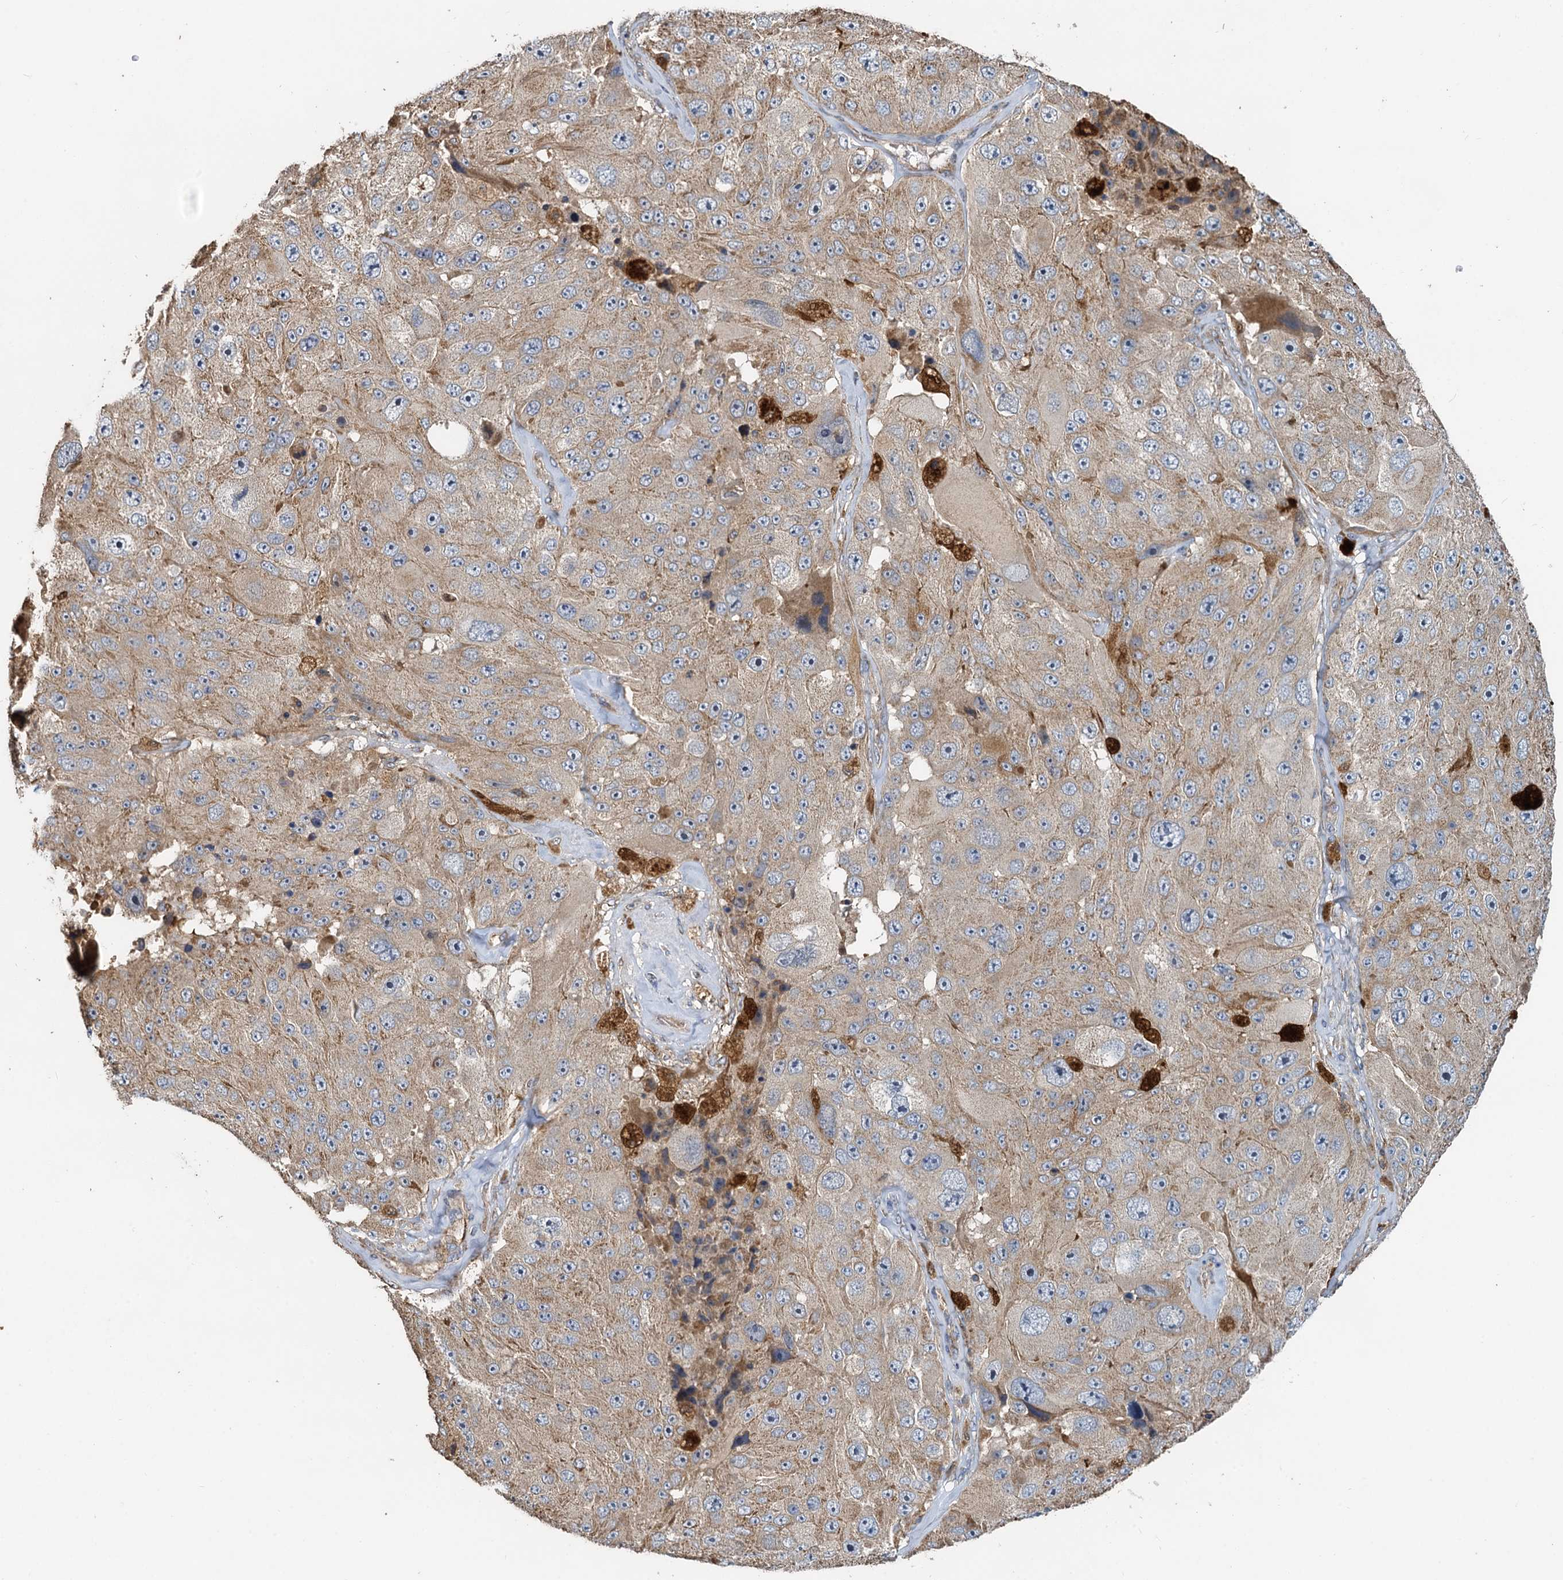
{"staining": {"intensity": "moderate", "quantity": ">75%", "location": "cytoplasmic/membranous"}, "tissue": "melanoma", "cell_type": "Tumor cells", "image_type": "cancer", "snomed": [{"axis": "morphology", "description": "Malignant melanoma, Metastatic site"}, {"axis": "topography", "description": "Lymph node"}], "caption": "A medium amount of moderate cytoplasmic/membranous staining is identified in approximately >75% of tumor cells in melanoma tissue. (DAB = brown stain, brightfield microscopy at high magnification).", "gene": "SDS", "patient": {"sex": "male", "age": 62}}